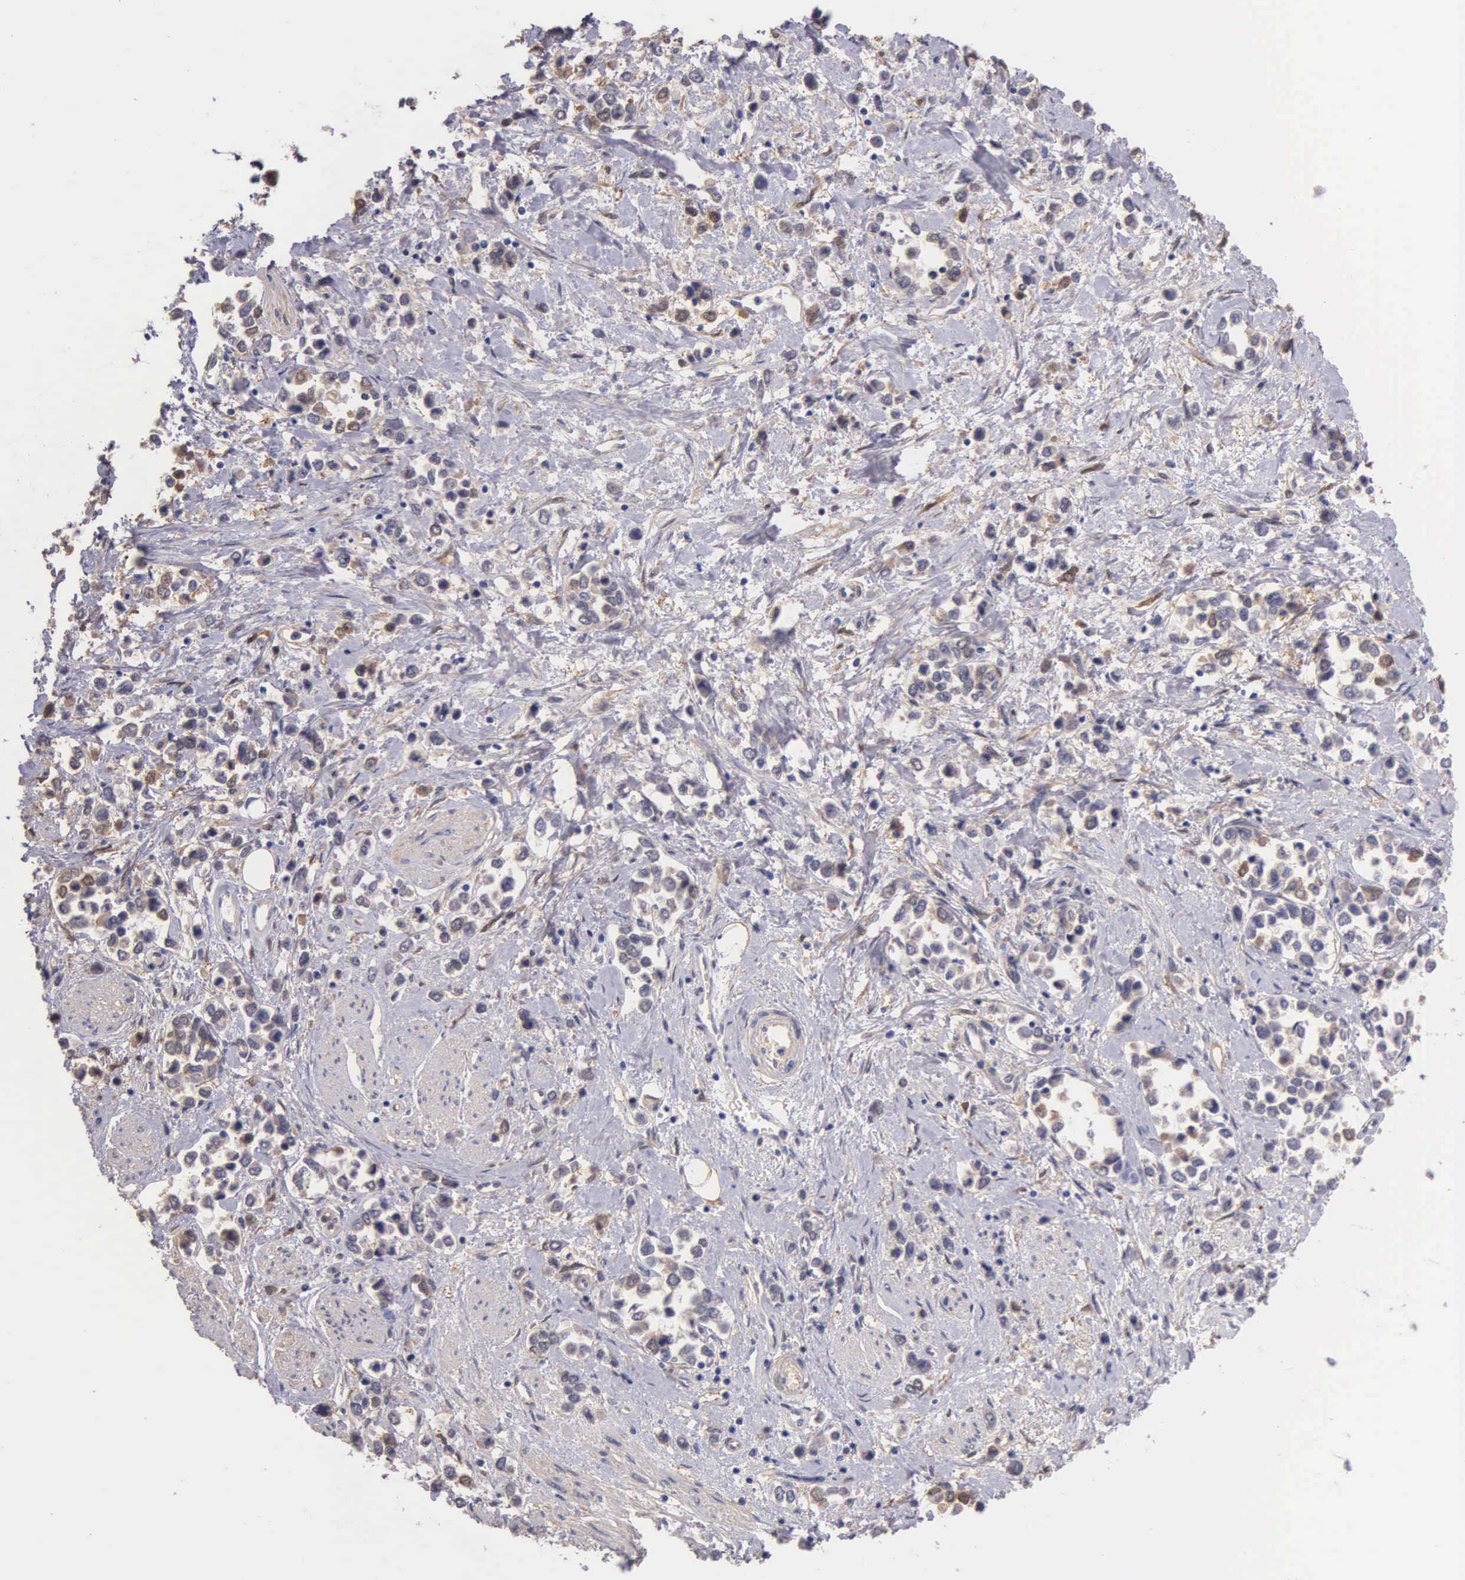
{"staining": {"intensity": "weak", "quantity": "25%-75%", "location": "cytoplasmic/membranous"}, "tissue": "stomach cancer", "cell_type": "Tumor cells", "image_type": "cancer", "snomed": [{"axis": "morphology", "description": "Adenocarcinoma, NOS"}, {"axis": "topography", "description": "Stomach, upper"}], "caption": "Stomach adenocarcinoma was stained to show a protein in brown. There is low levels of weak cytoplasmic/membranous staining in approximately 25%-75% of tumor cells.", "gene": "GSTT2", "patient": {"sex": "male", "age": 76}}